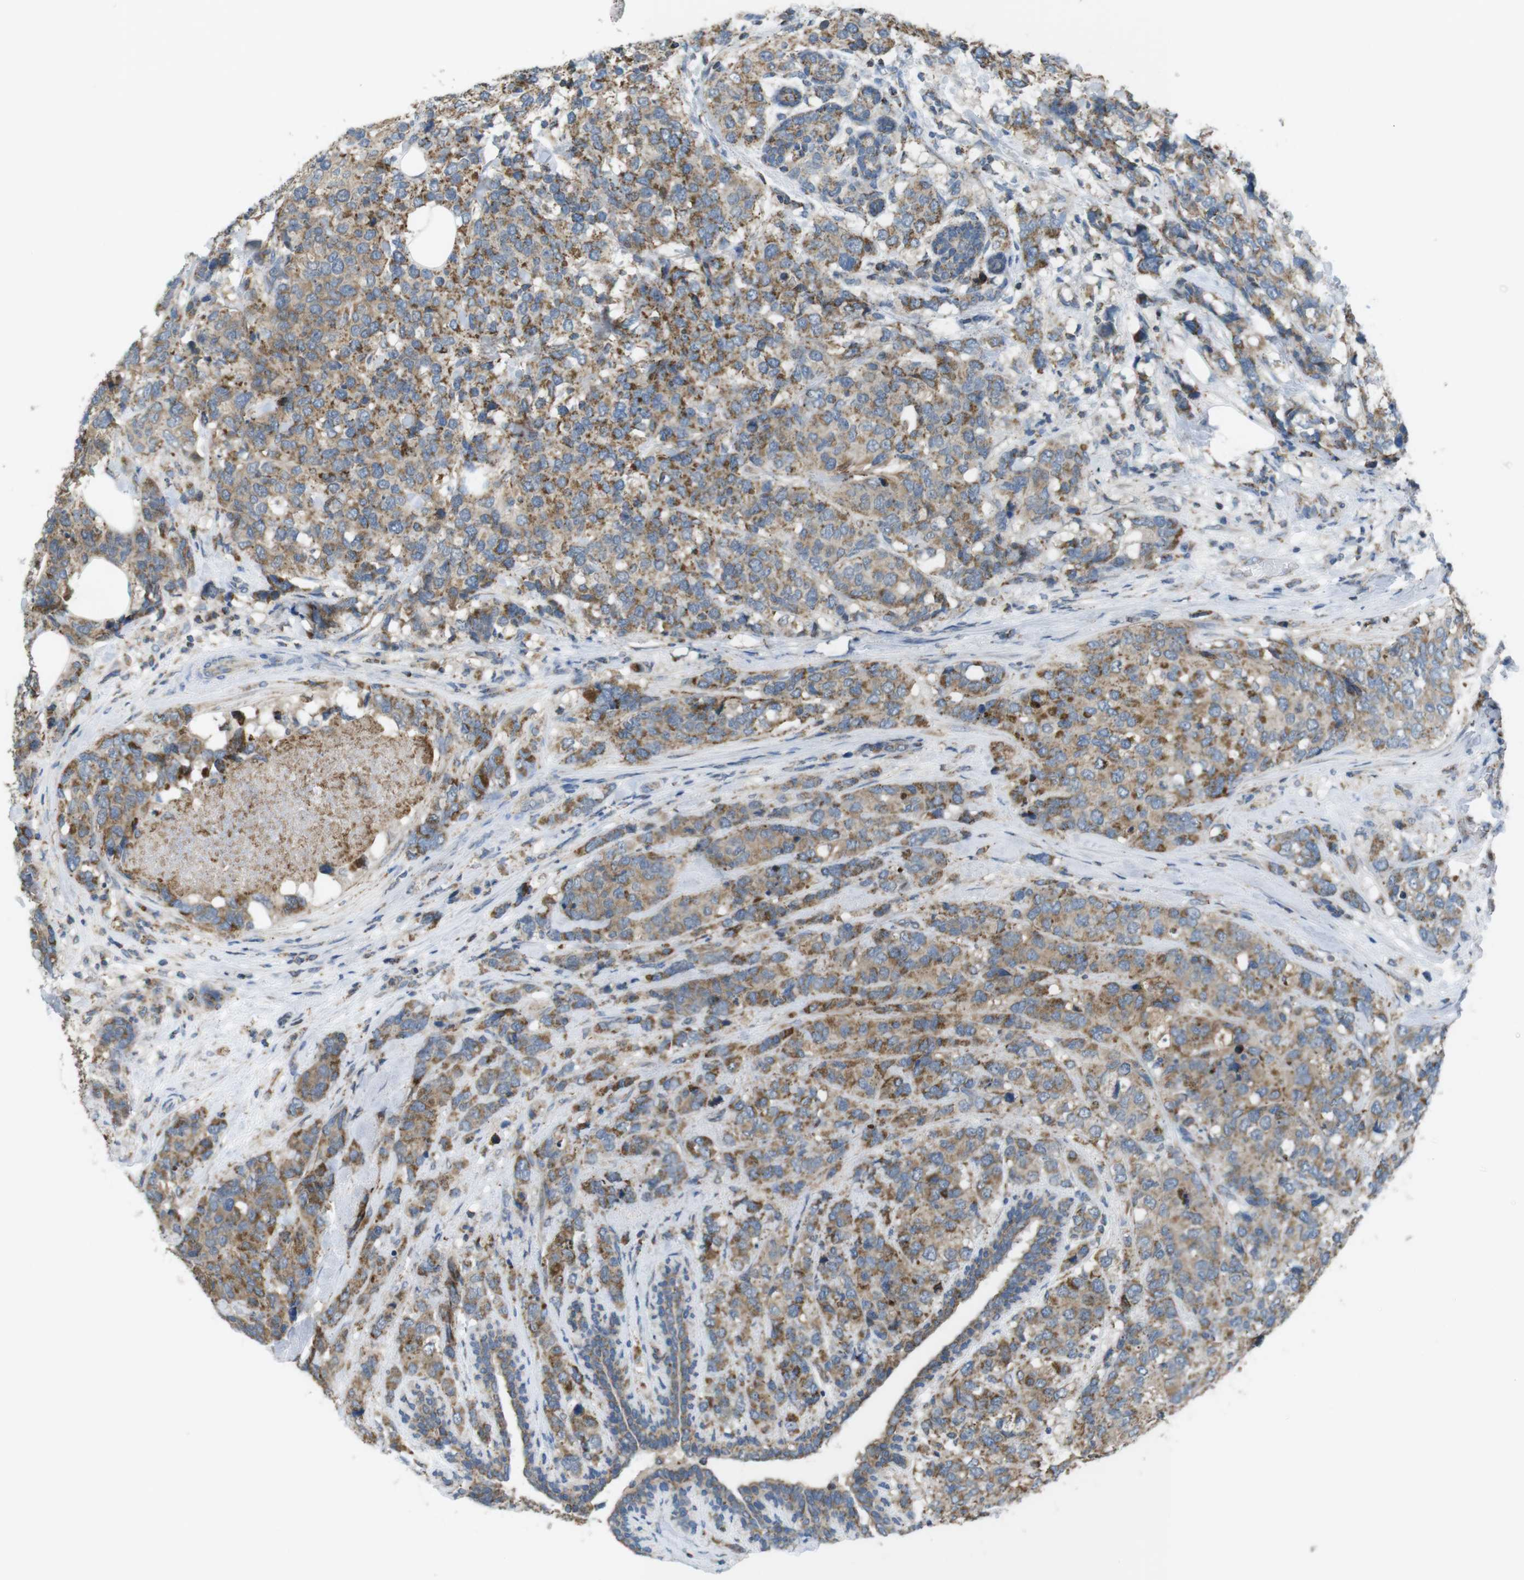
{"staining": {"intensity": "moderate", "quantity": ">75%", "location": "cytoplasmic/membranous"}, "tissue": "breast cancer", "cell_type": "Tumor cells", "image_type": "cancer", "snomed": [{"axis": "morphology", "description": "Lobular carcinoma"}, {"axis": "topography", "description": "Breast"}], "caption": "Breast cancer stained with IHC displays moderate cytoplasmic/membranous staining in approximately >75% of tumor cells.", "gene": "GRIK2", "patient": {"sex": "female", "age": 59}}